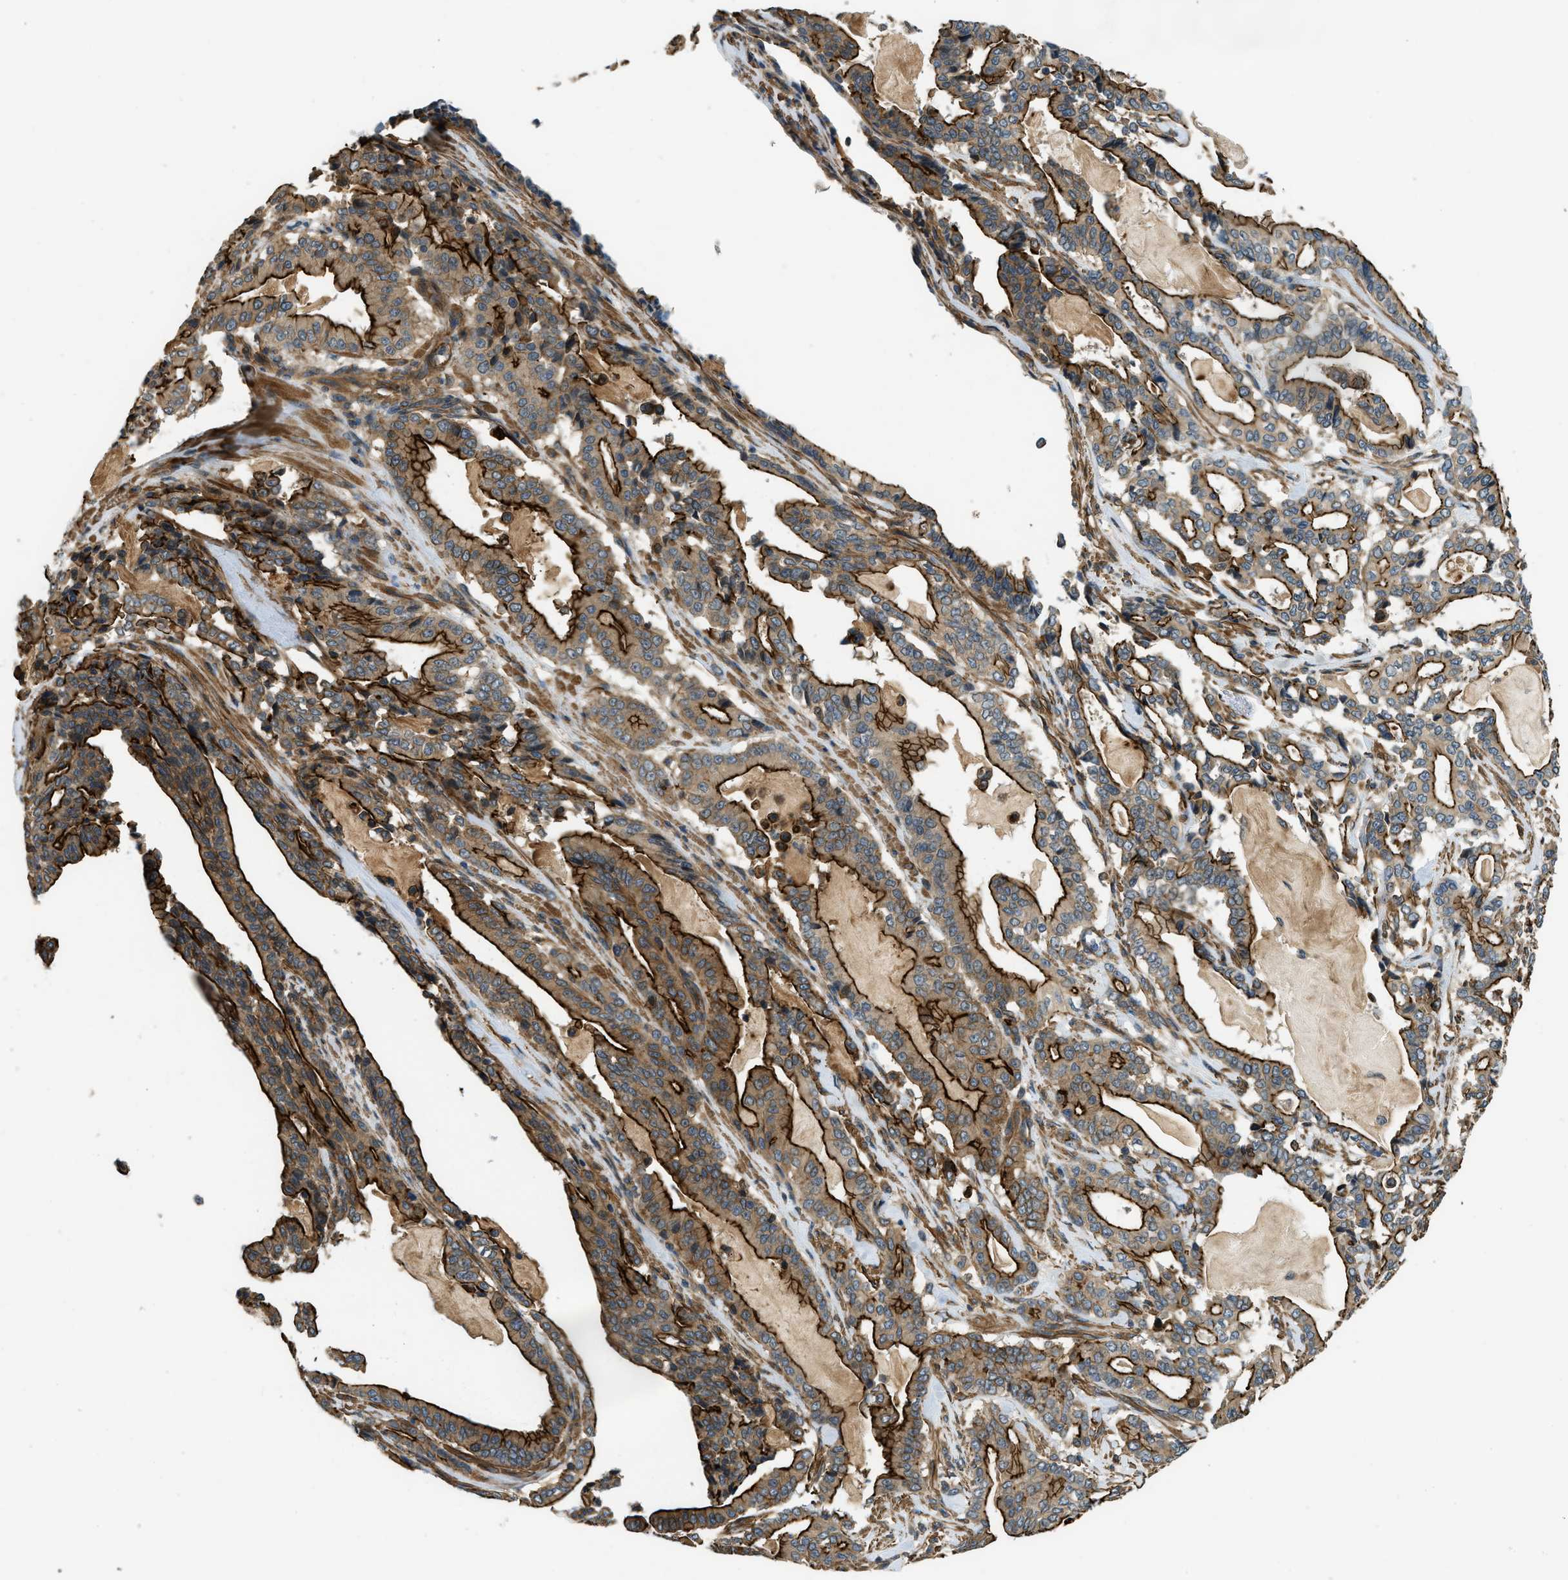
{"staining": {"intensity": "strong", "quantity": ">75%", "location": "cytoplasmic/membranous"}, "tissue": "pancreatic cancer", "cell_type": "Tumor cells", "image_type": "cancer", "snomed": [{"axis": "morphology", "description": "Adenocarcinoma, NOS"}, {"axis": "topography", "description": "Pancreas"}], "caption": "Adenocarcinoma (pancreatic) was stained to show a protein in brown. There is high levels of strong cytoplasmic/membranous staining in approximately >75% of tumor cells.", "gene": "CGN", "patient": {"sex": "male", "age": 63}}